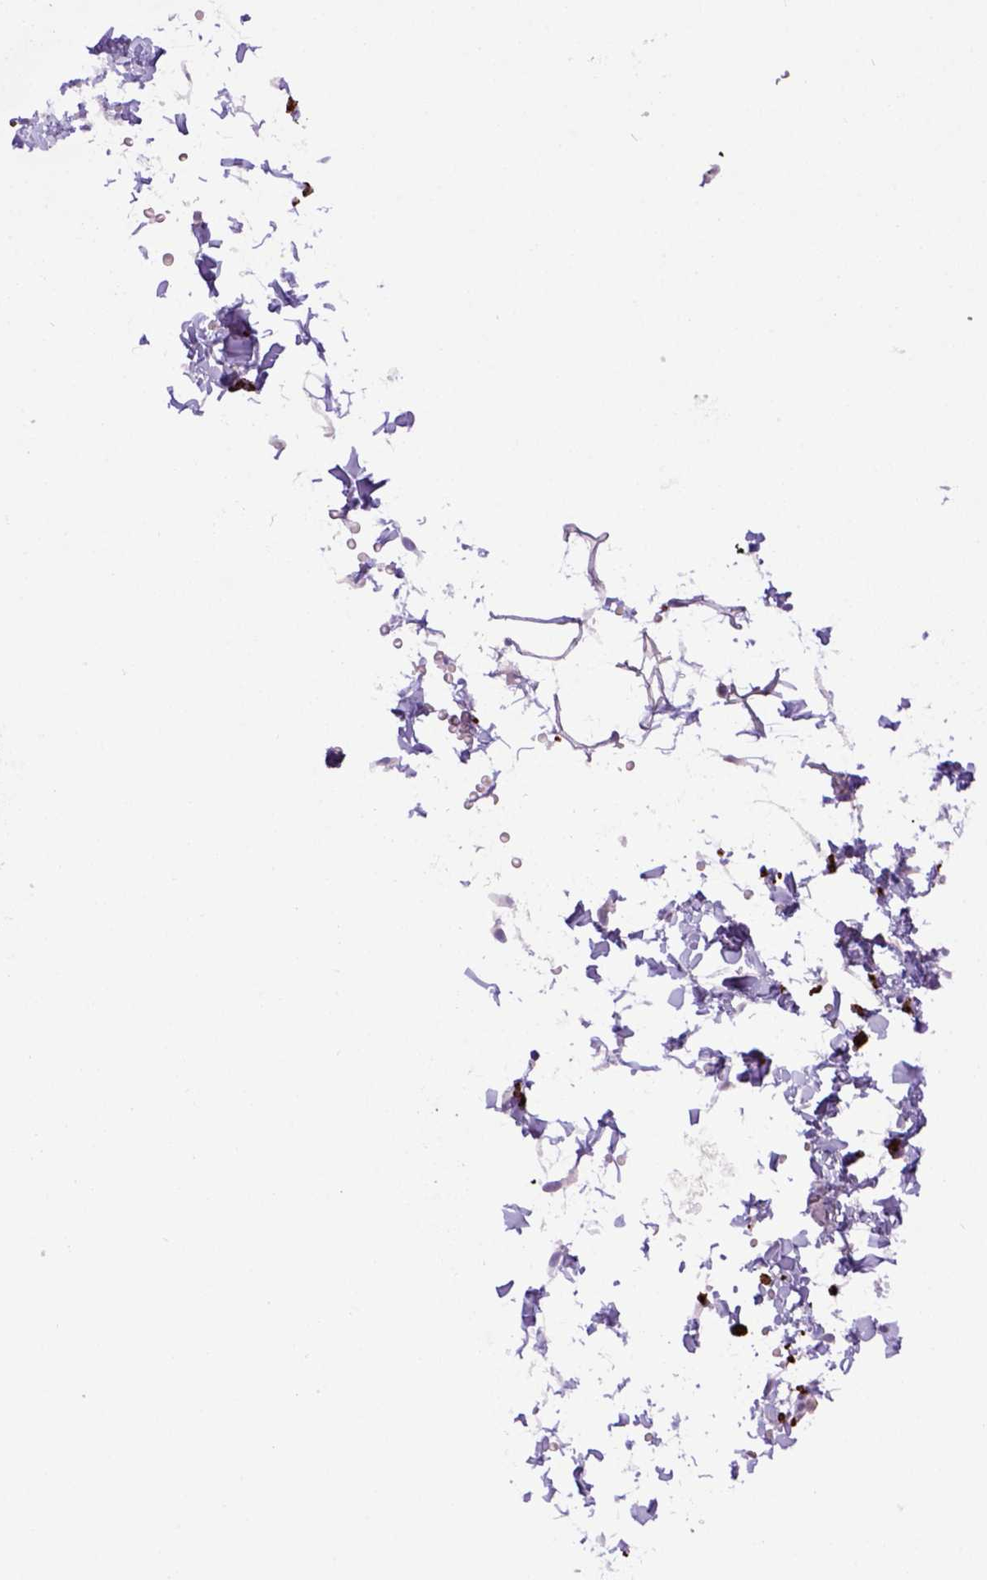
{"staining": {"intensity": "negative", "quantity": "none", "location": "none"}, "tissue": "adipose tissue", "cell_type": "Adipocytes", "image_type": "normal", "snomed": [{"axis": "morphology", "description": "Normal tissue, NOS"}, {"axis": "topography", "description": "Smooth muscle"}, {"axis": "topography", "description": "Peripheral nerve tissue"}], "caption": "The micrograph exhibits no significant positivity in adipocytes of adipose tissue. The staining was performed using DAB to visualize the protein expression in brown, while the nuclei were stained in blue with hematoxylin (Magnification: 20x).", "gene": "CD68", "patient": {"sex": "male", "age": 22}}